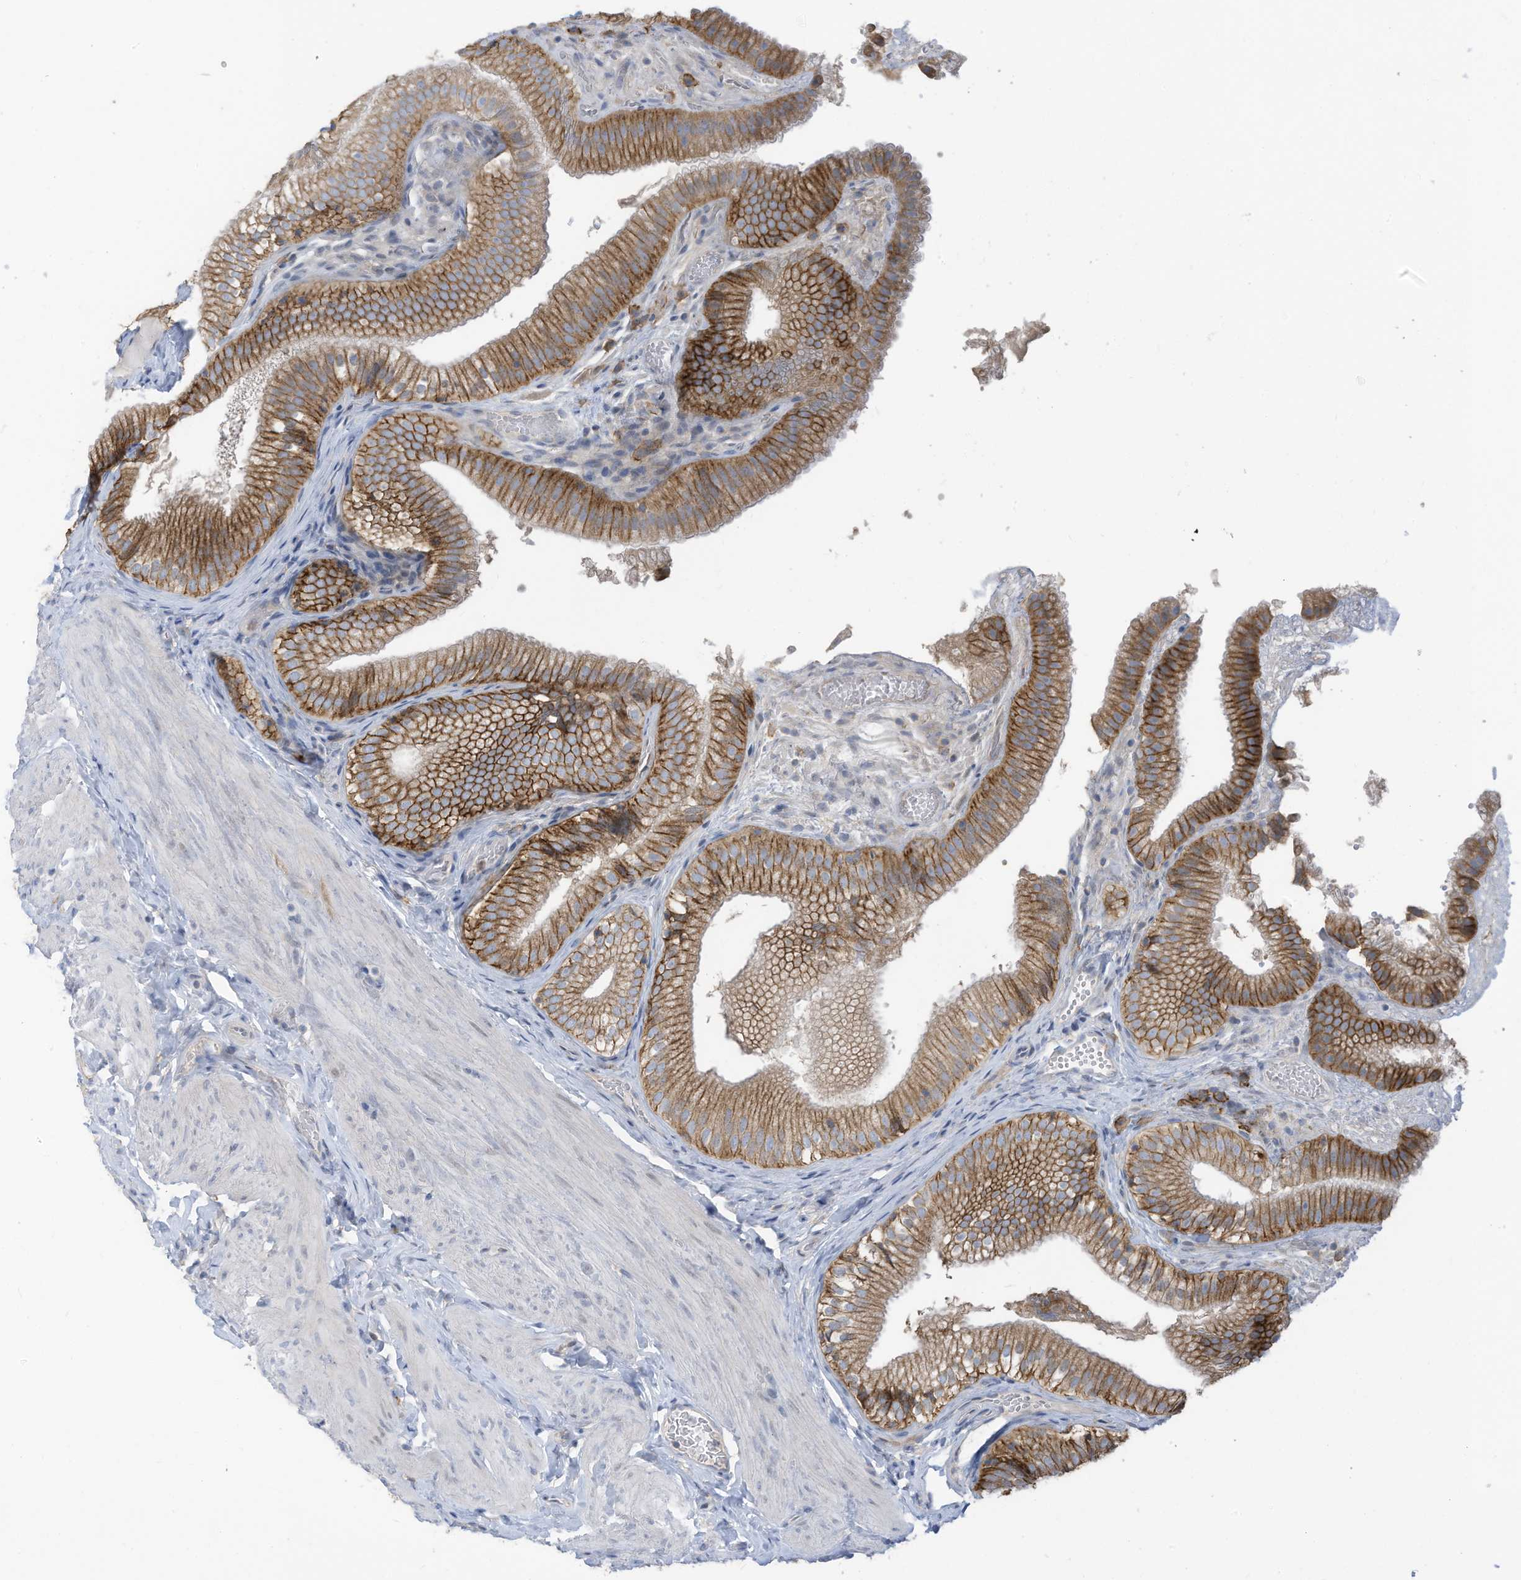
{"staining": {"intensity": "moderate", "quantity": ">75%", "location": "cytoplasmic/membranous"}, "tissue": "gallbladder", "cell_type": "Glandular cells", "image_type": "normal", "snomed": [{"axis": "morphology", "description": "Normal tissue, NOS"}, {"axis": "topography", "description": "Gallbladder"}], "caption": "Unremarkable gallbladder was stained to show a protein in brown. There is medium levels of moderate cytoplasmic/membranous positivity in approximately >75% of glandular cells. (brown staining indicates protein expression, while blue staining denotes nuclei).", "gene": "SLC1A5", "patient": {"sex": "female", "age": 30}}